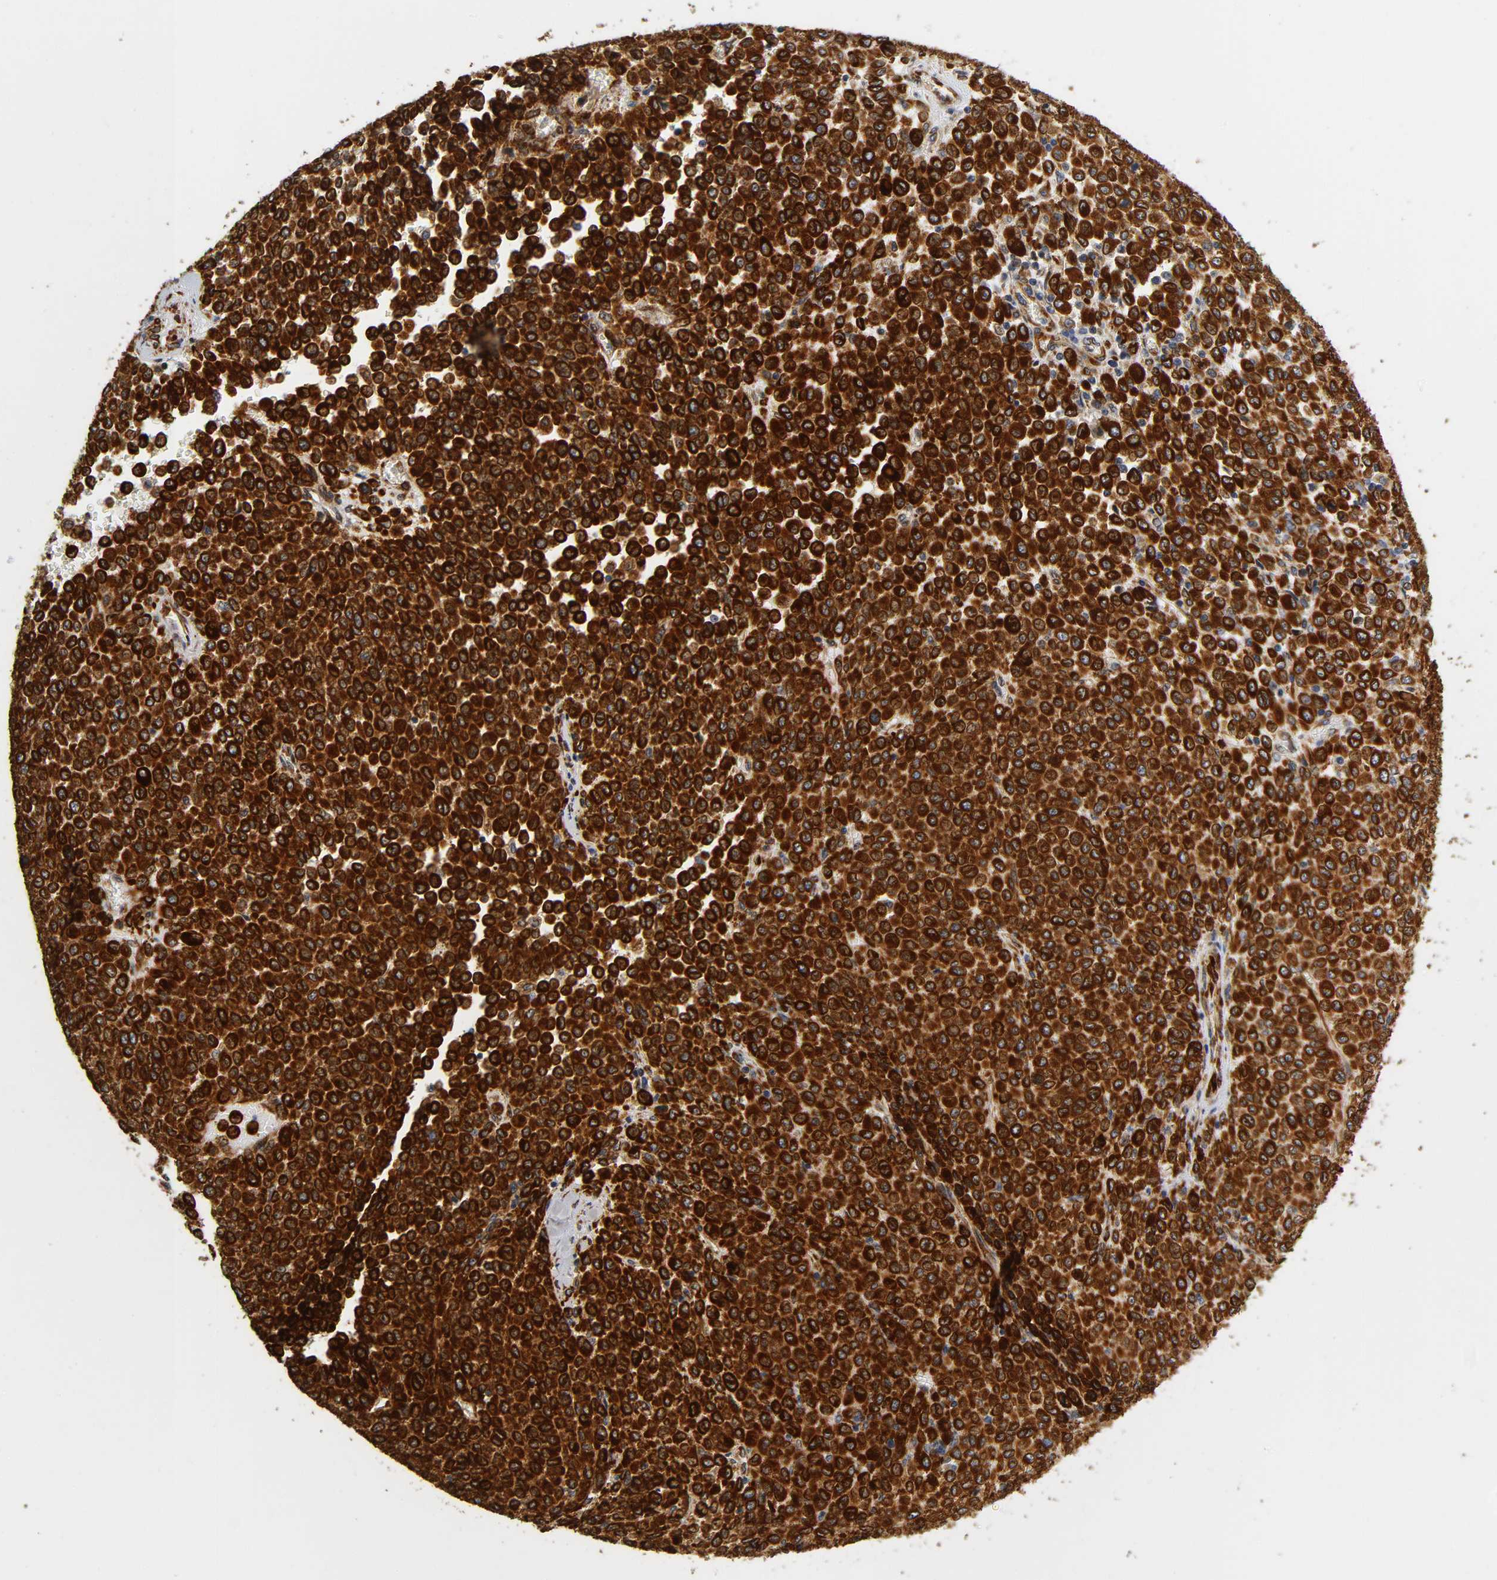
{"staining": {"intensity": "strong", "quantity": ">75%", "location": "cytoplasmic/membranous"}, "tissue": "melanoma", "cell_type": "Tumor cells", "image_type": "cancer", "snomed": [{"axis": "morphology", "description": "Malignant melanoma, Metastatic site"}, {"axis": "topography", "description": "Pancreas"}], "caption": "DAB immunohistochemical staining of human malignant melanoma (metastatic site) exhibits strong cytoplasmic/membranous protein expression in about >75% of tumor cells. Using DAB (3,3'-diaminobenzidine) (brown) and hematoxylin (blue) stains, captured at high magnification using brightfield microscopy.", "gene": "SOS2", "patient": {"sex": "female", "age": 30}}